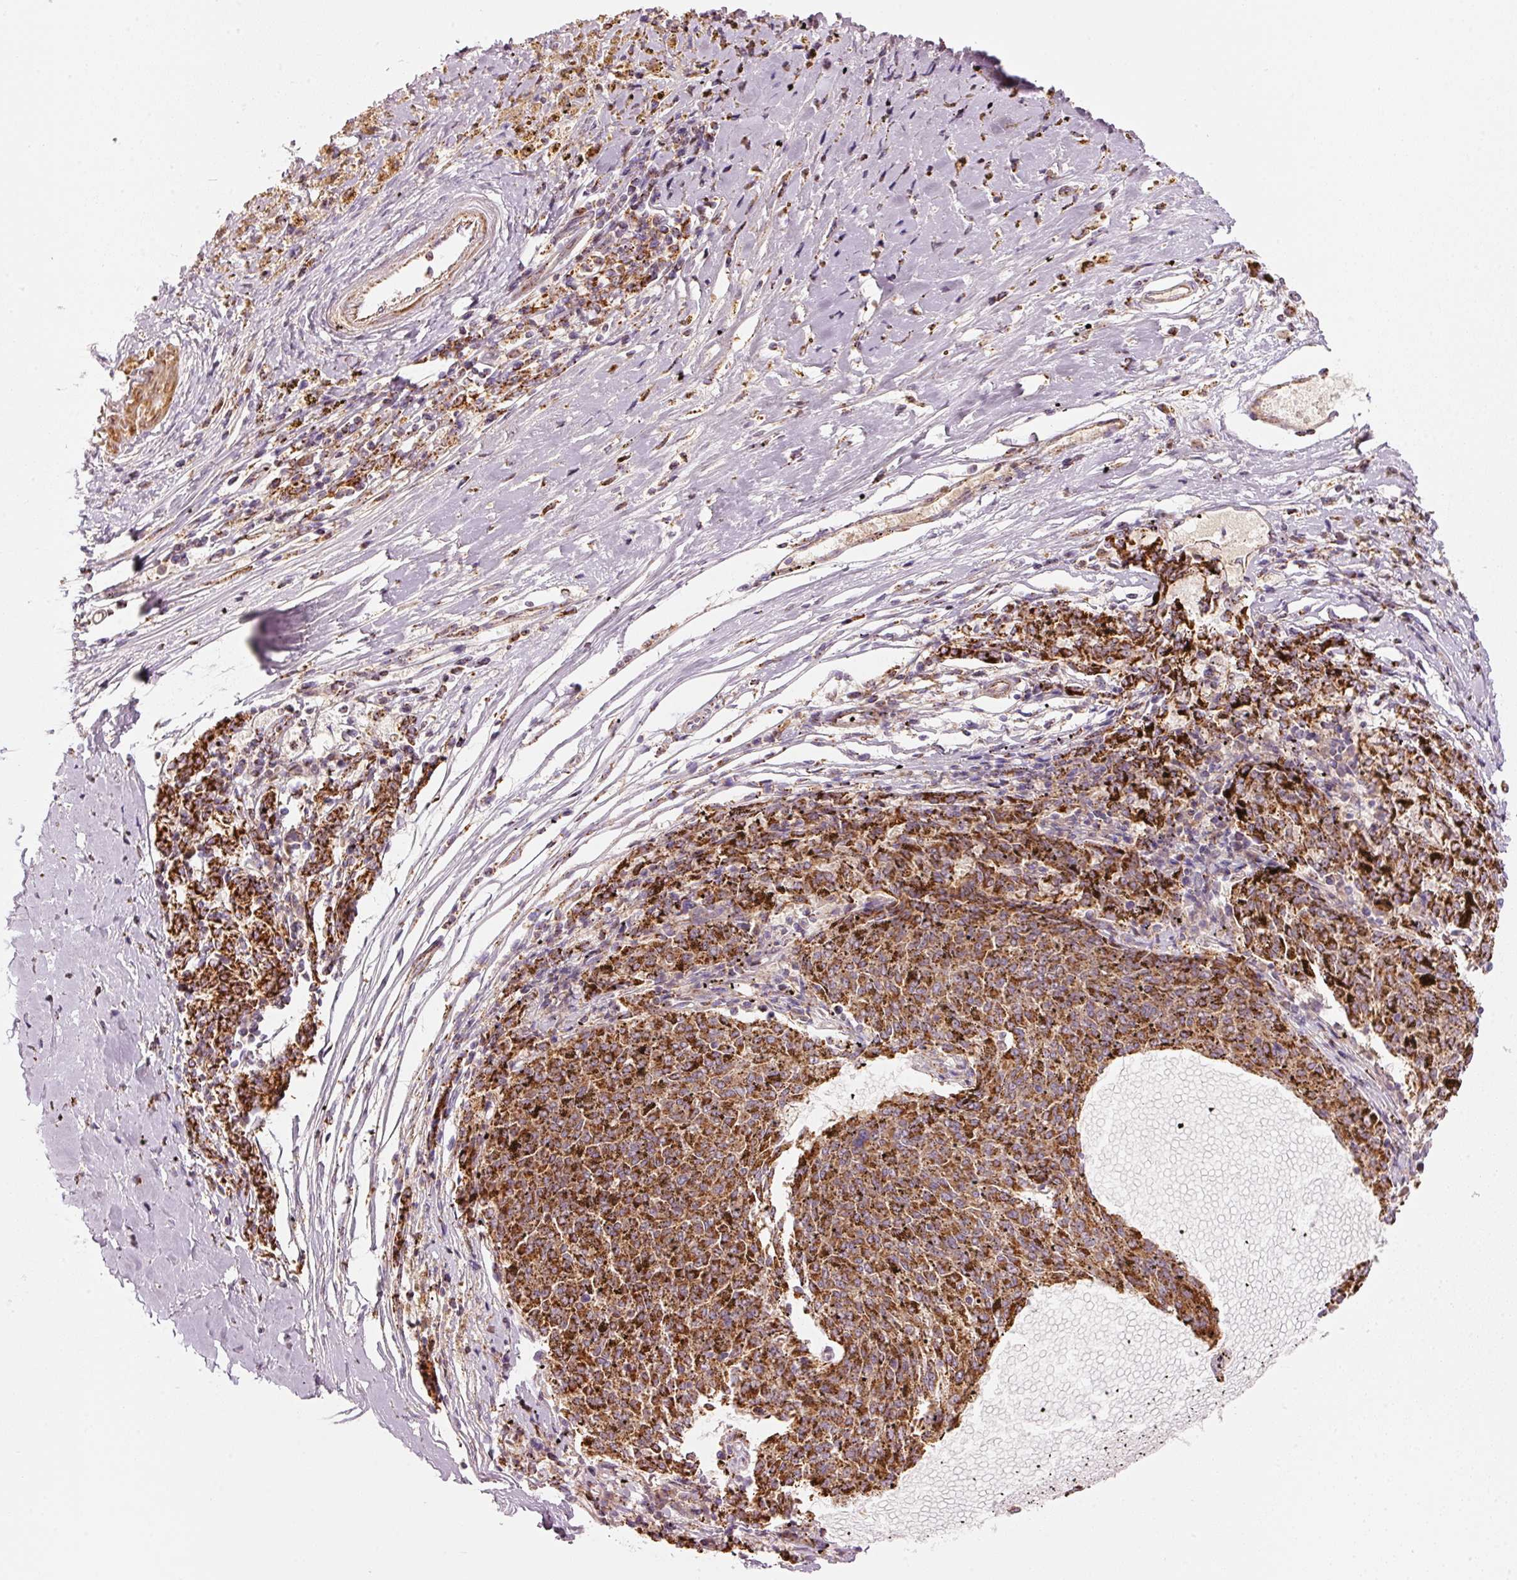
{"staining": {"intensity": "strong", "quantity": ">75%", "location": "cytoplasmic/membranous"}, "tissue": "melanoma", "cell_type": "Tumor cells", "image_type": "cancer", "snomed": [{"axis": "morphology", "description": "Malignant melanoma, NOS"}, {"axis": "topography", "description": "Skin"}], "caption": "Malignant melanoma tissue exhibits strong cytoplasmic/membranous expression in approximately >75% of tumor cells, visualized by immunohistochemistry.", "gene": "C17orf98", "patient": {"sex": "female", "age": 72}}